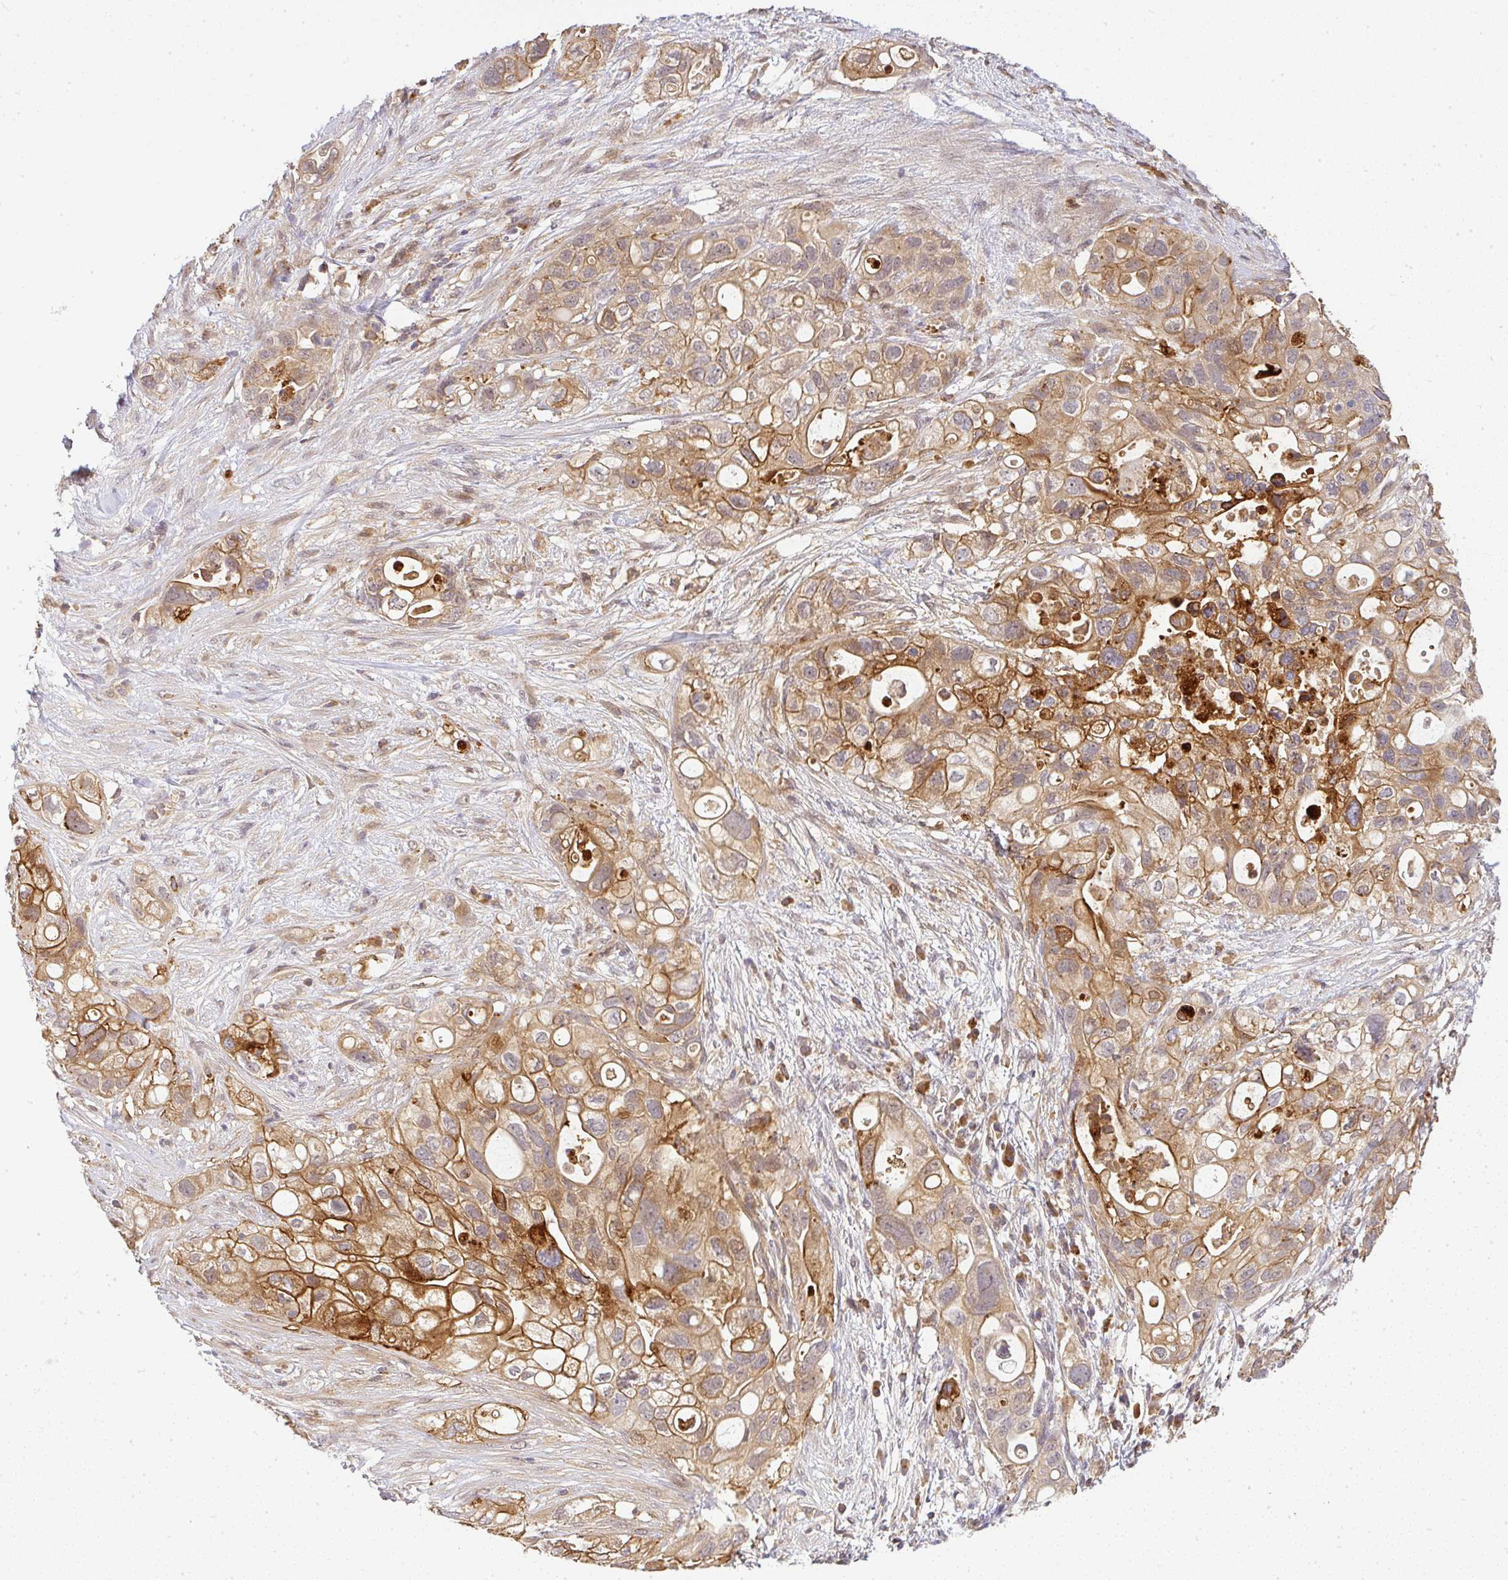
{"staining": {"intensity": "moderate", "quantity": ">75%", "location": "cytoplasmic/membranous"}, "tissue": "pancreatic cancer", "cell_type": "Tumor cells", "image_type": "cancer", "snomed": [{"axis": "morphology", "description": "Adenocarcinoma, NOS"}, {"axis": "topography", "description": "Pancreas"}], "caption": "Pancreatic adenocarcinoma stained with a brown dye displays moderate cytoplasmic/membranous positive staining in about >75% of tumor cells.", "gene": "FAM153A", "patient": {"sex": "female", "age": 72}}